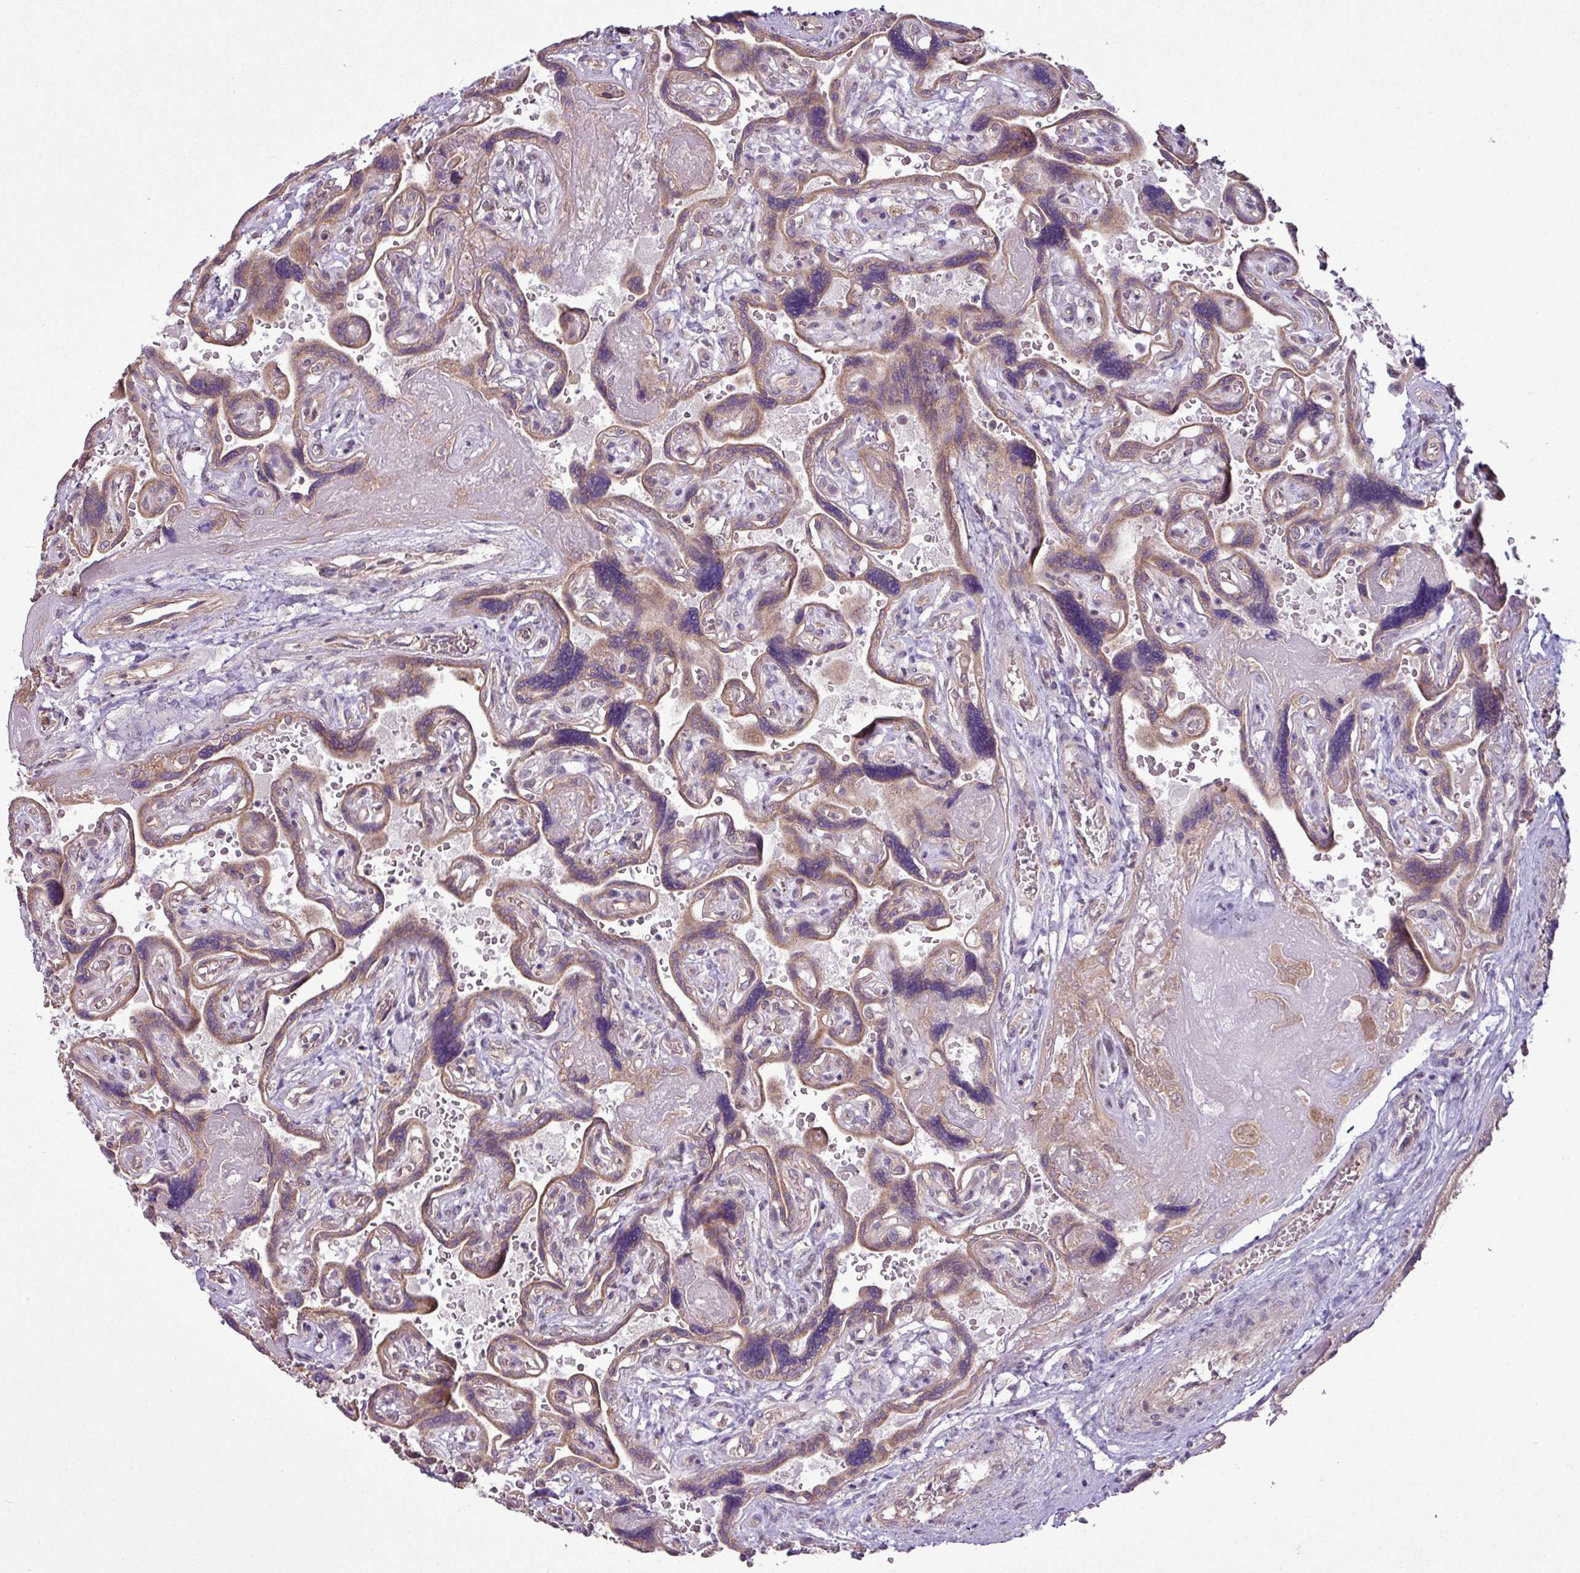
{"staining": {"intensity": "moderate", "quantity": ">75%", "location": "nuclear"}, "tissue": "placenta", "cell_type": "Decidual cells", "image_type": "normal", "snomed": [{"axis": "morphology", "description": "Normal tissue, NOS"}, {"axis": "topography", "description": "Placenta"}], "caption": "Protein staining shows moderate nuclear positivity in approximately >75% of decidual cells in normal placenta.", "gene": "ZNF217", "patient": {"sex": "female", "age": 32}}